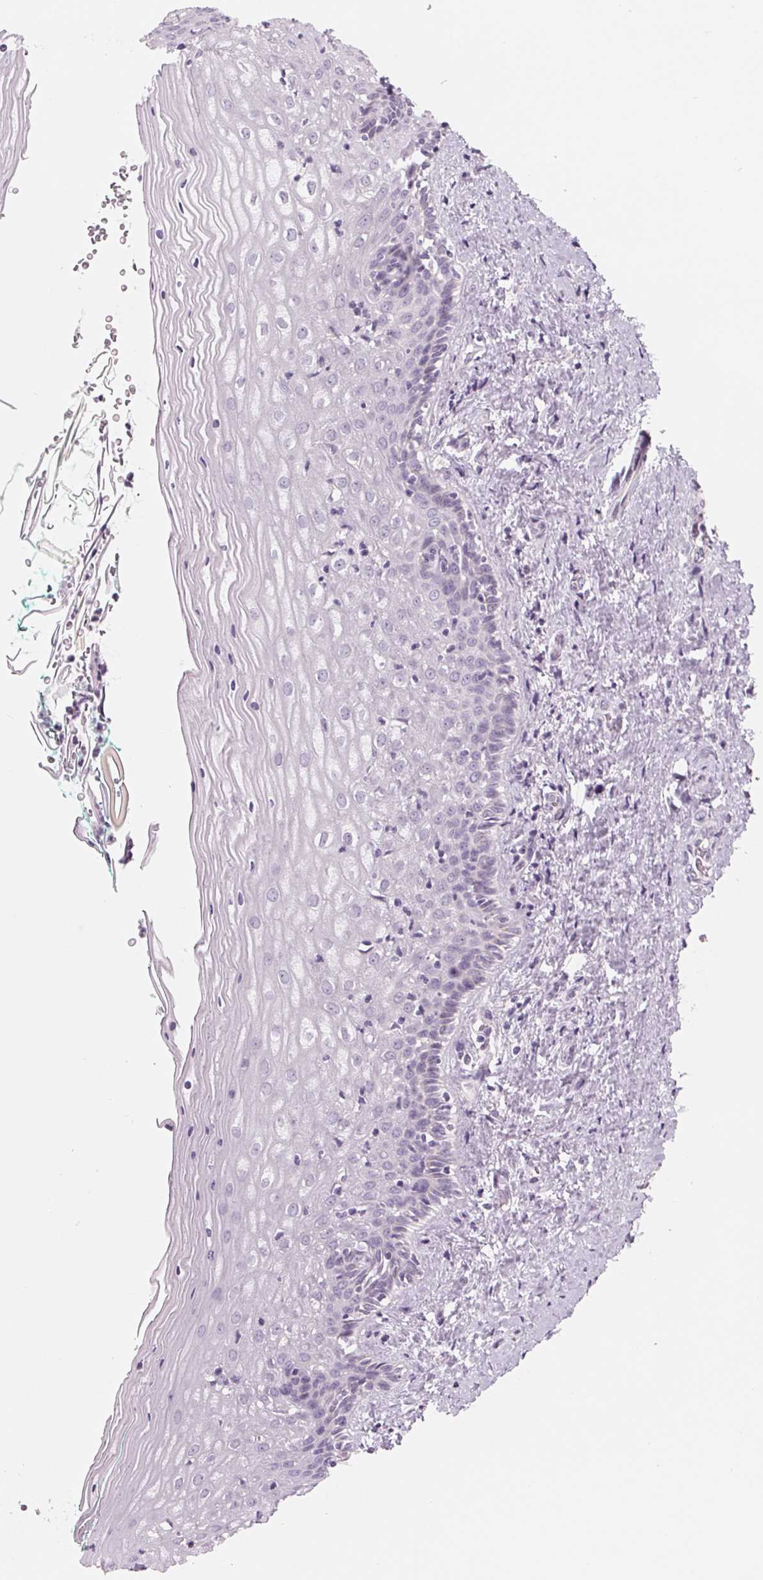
{"staining": {"intensity": "negative", "quantity": "none", "location": "none"}, "tissue": "vagina", "cell_type": "Squamous epithelial cells", "image_type": "normal", "snomed": [{"axis": "morphology", "description": "Normal tissue, NOS"}, {"axis": "topography", "description": "Vagina"}], "caption": "Protein analysis of normal vagina displays no significant positivity in squamous epithelial cells. The staining was performed using DAB to visualize the protein expression in brown, while the nuclei were stained in blue with hematoxylin (Magnification: 20x).", "gene": "IL9R", "patient": {"sex": "female", "age": 45}}